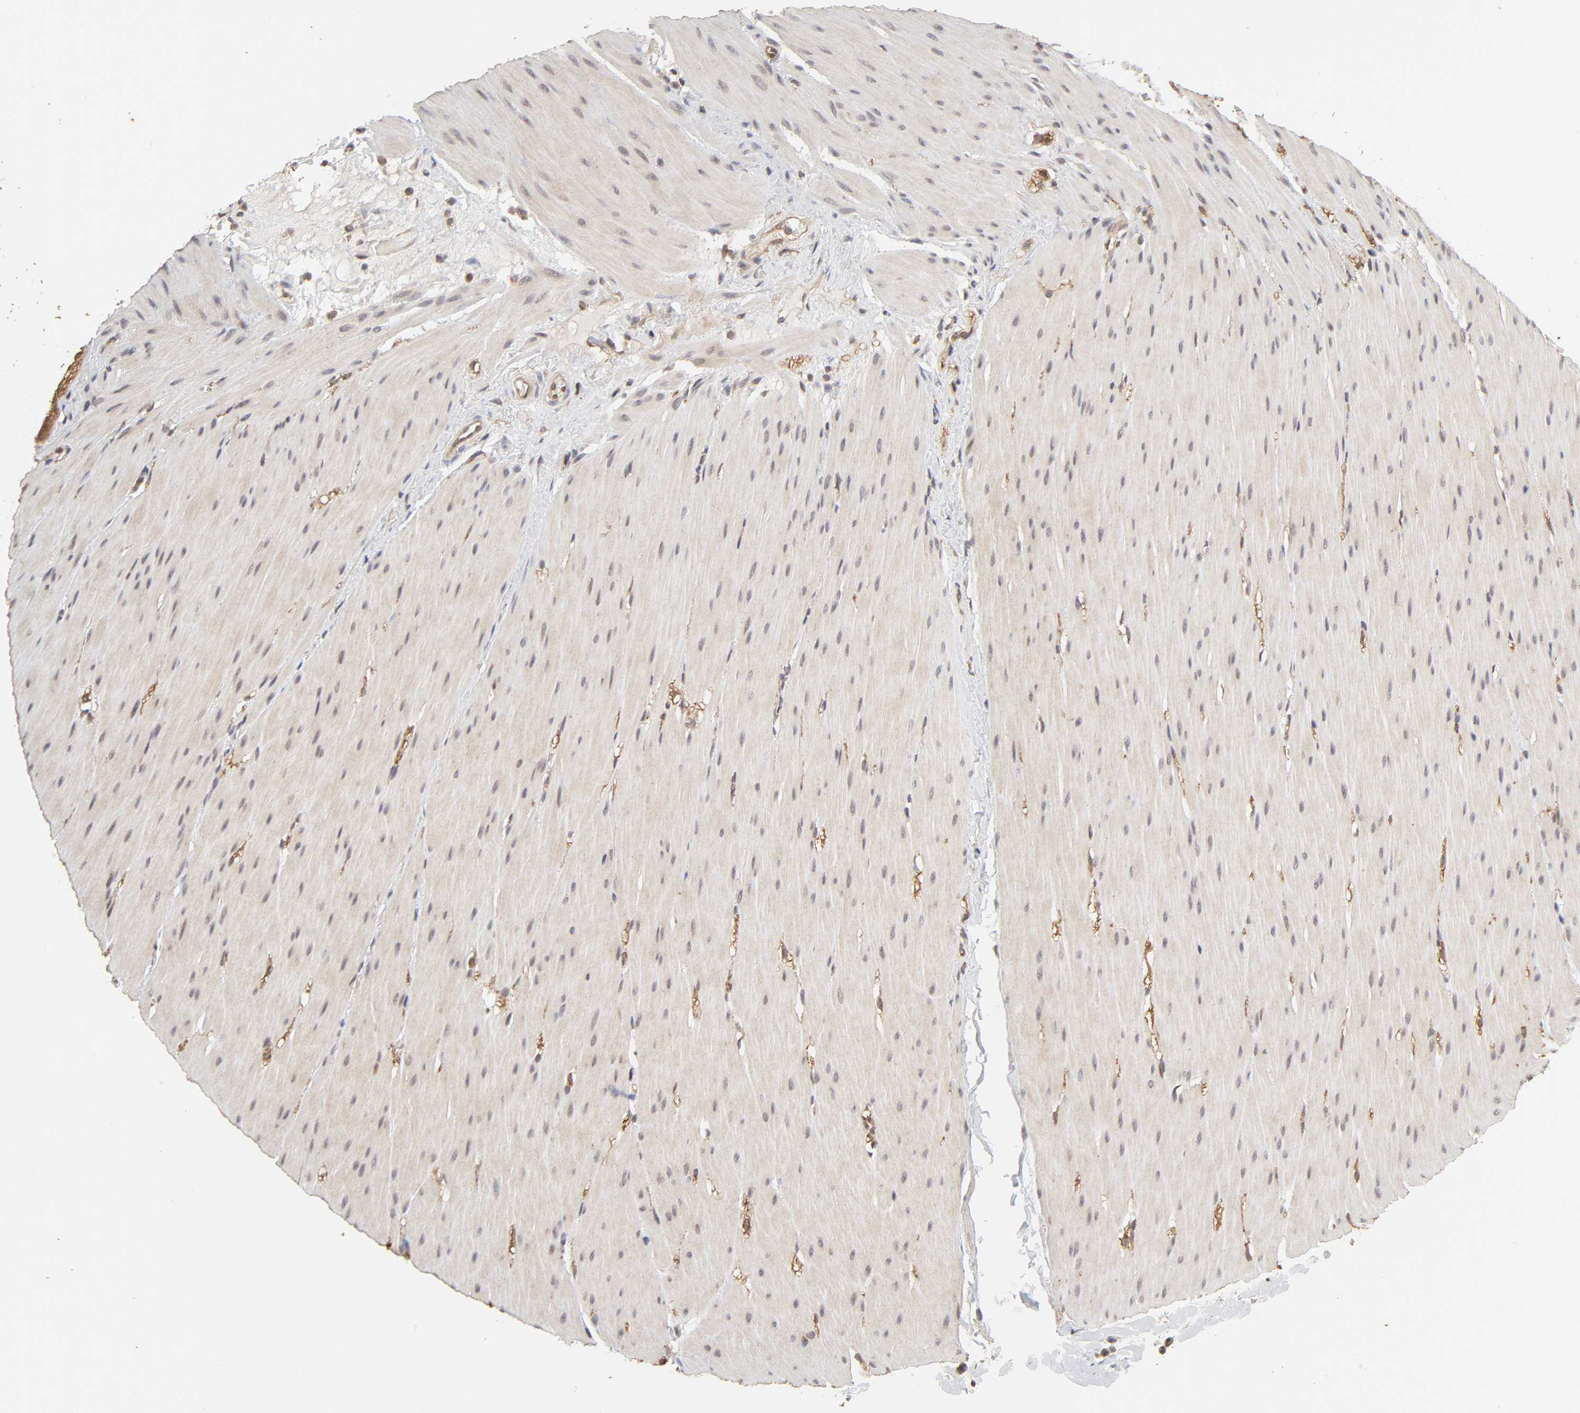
{"staining": {"intensity": "weak", "quantity": "25%-75%", "location": "cytoplasmic/membranous"}, "tissue": "smooth muscle", "cell_type": "Smooth muscle cells", "image_type": "normal", "snomed": [{"axis": "morphology", "description": "Normal tissue, NOS"}, {"axis": "topography", "description": "Smooth muscle"}, {"axis": "topography", "description": "Colon"}], "caption": "DAB immunohistochemical staining of benign human smooth muscle shows weak cytoplasmic/membranous protein staining in about 25%-75% of smooth muscle cells.", "gene": "MAPK1", "patient": {"sex": "male", "age": 67}}